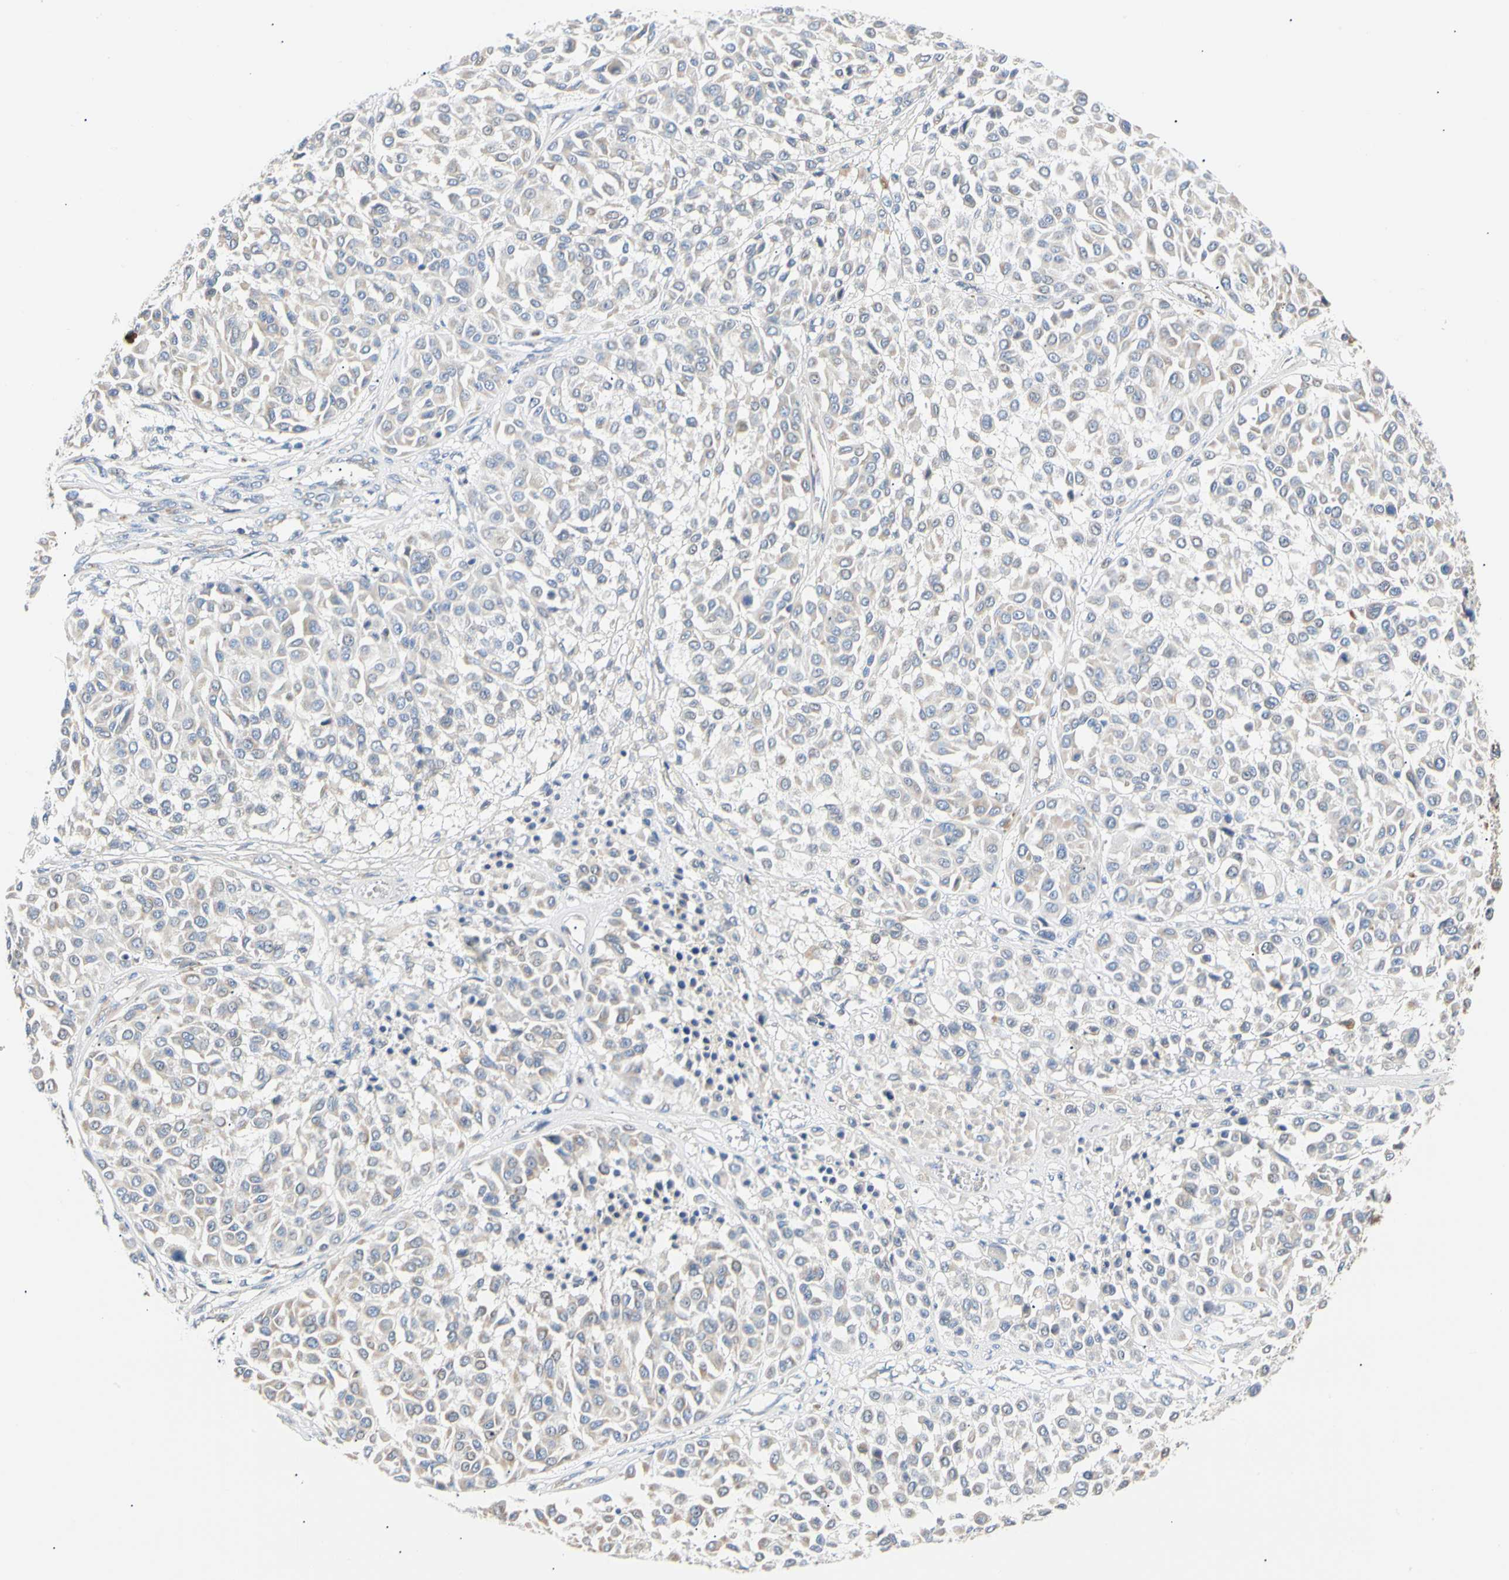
{"staining": {"intensity": "weak", "quantity": "25%-75%", "location": "cytoplasmic/membranous"}, "tissue": "melanoma", "cell_type": "Tumor cells", "image_type": "cancer", "snomed": [{"axis": "morphology", "description": "Malignant melanoma, Metastatic site"}, {"axis": "topography", "description": "Soft tissue"}], "caption": "An immunohistochemistry (IHC) photomicrograph of tumor tissue is shown. Protein staining in brown highlights weak cytoplasmic/membranous positivity in melanoma within tumor cells.", "gene": "ACAT1", "patient": {"sex": "male", "age": 41}}